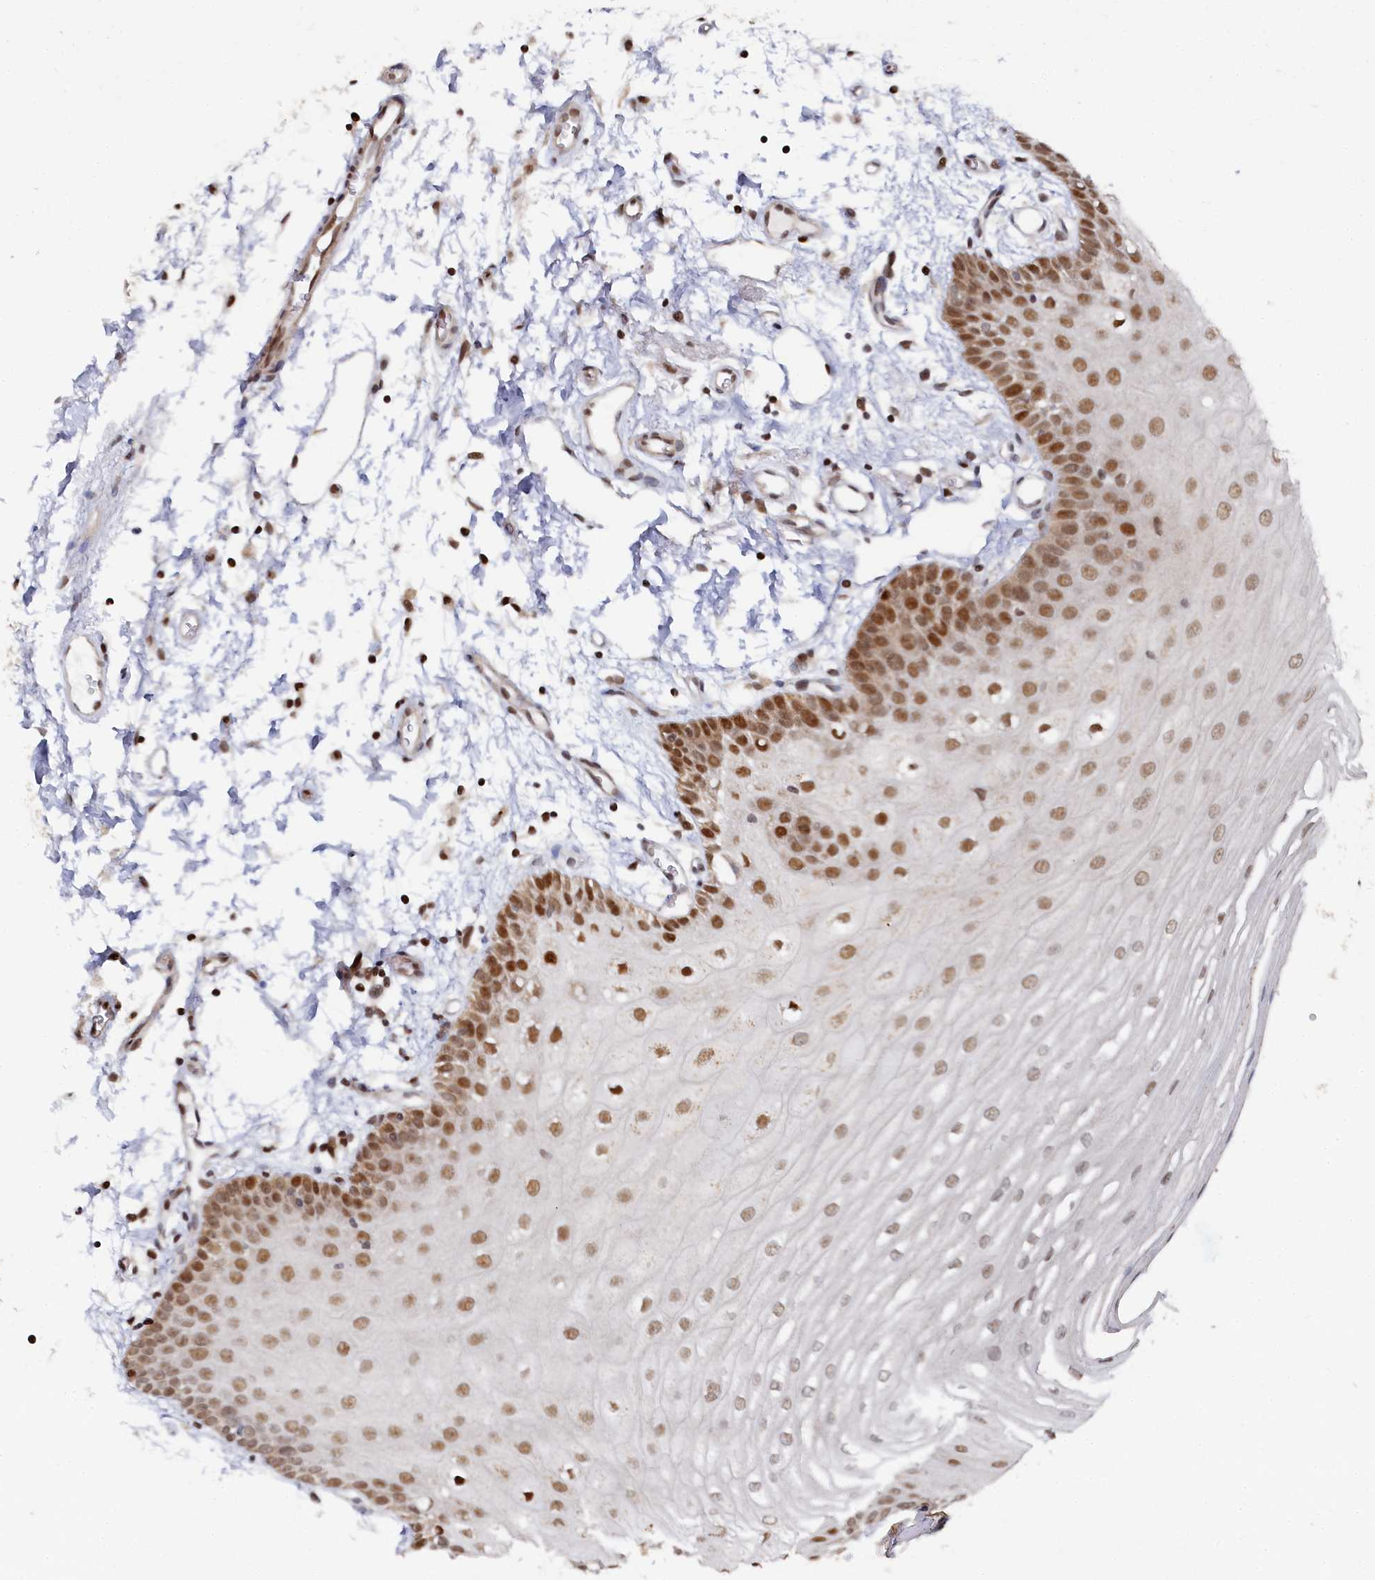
{"staining": {"intensity": "strong", "quantity": ">75%", "location": "nuclear"}, "tissue": "oral mucosa", "cell_type": "Squamous epithelial cells", "image_type": "normal", "snomed": [{"axis": "morphology", "description": "Normal tissue, NOS"}, {"axis": "topography", "description": "Oral tissue"}, {"axis": "topography", "description": "Tounge, NOS"}], "caption": "Strong nuclear expression is seen in approximately >75% of squamous epithelial cells in benign oral mucosa. Ihc stains the protein of interest in brown and the nuclei are stained blue.", "gene": "BUB3", "patient": {"sex": "female", "age": 73}}